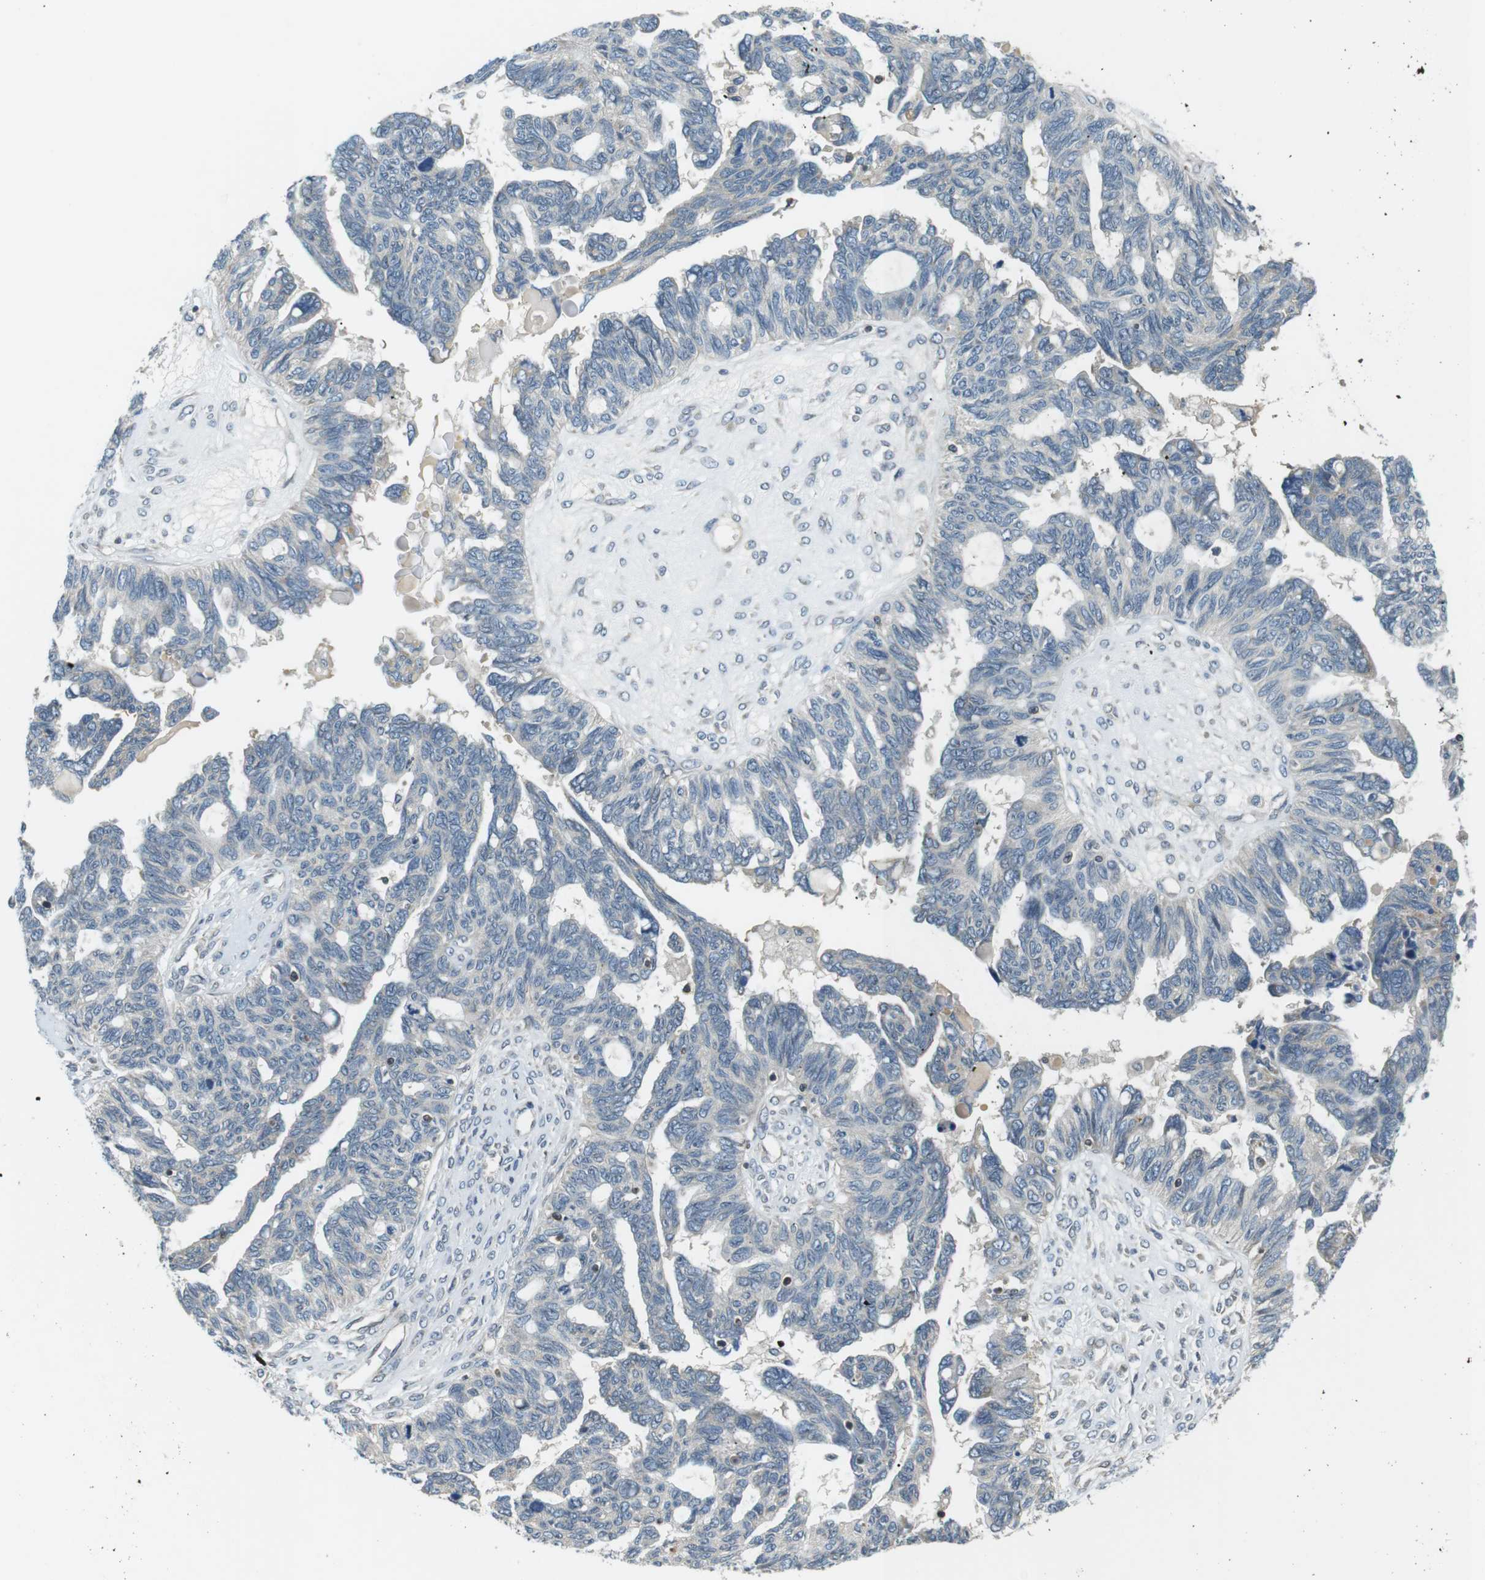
{"staining": {"intensity": "negative", "quantity": "none", "location": "none"}, "tissue": "ovarian cancer", "cell_type": "Tumor cells", "image_type": "cancer", "snomed": [{"axis": "morphology", "description": "Cystadenocarcinoma, serous, NOS"}, {"axis": "topography", "description": "Ovary"}], "caption": "DAB (3,3'-diaminobenzidine) immunohistochemical staining of serous cystadenocarcinoma (ovarian) reveals no significant staining in tumor cells.", "gene": "TMX4", "patient": {"sex": "female", "age": 79}}